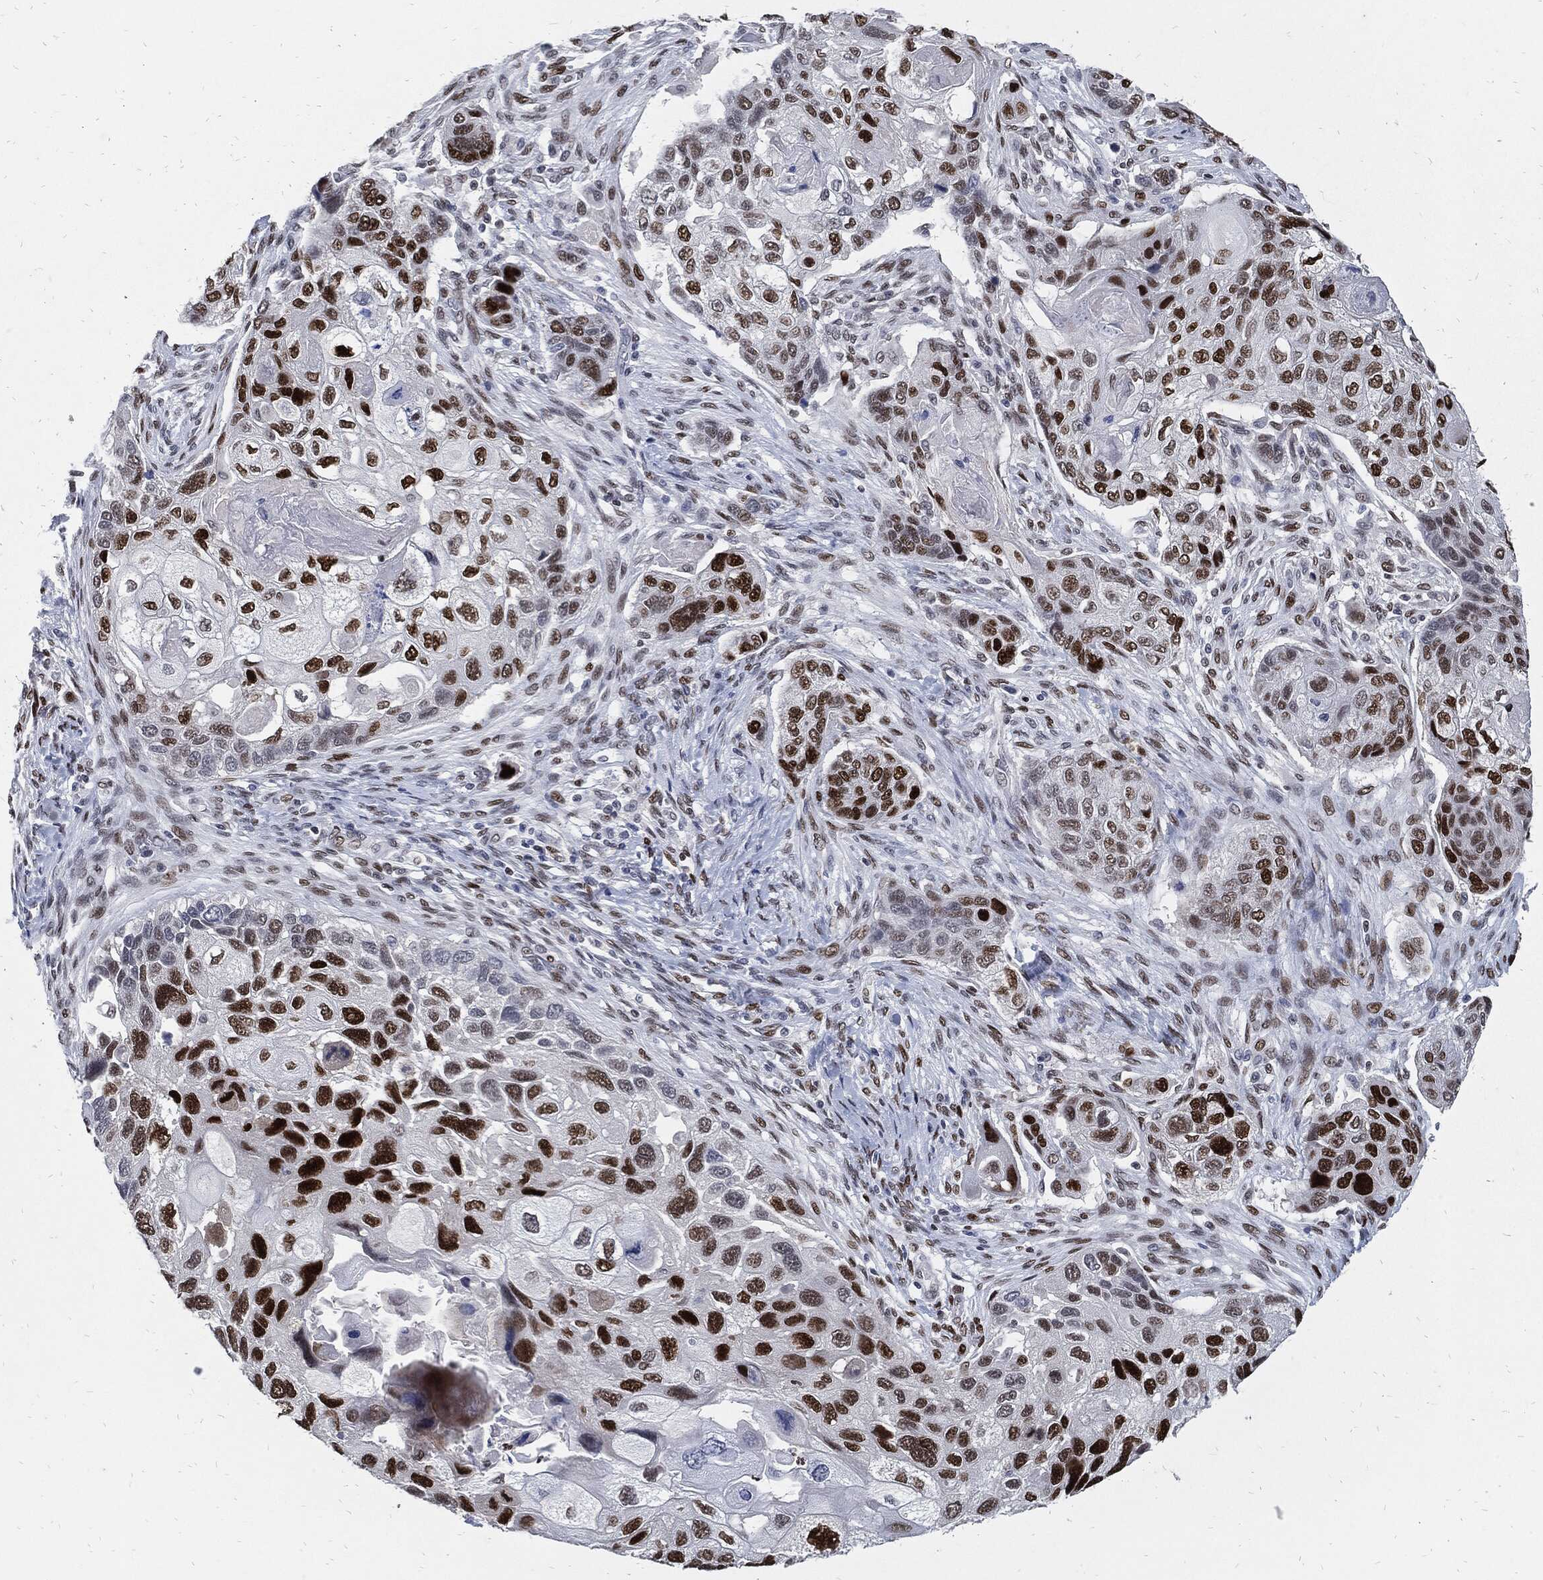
{"staining": {"intensity": "strong", "quantity": "25%-75%", "location": "nuclear"}, "tissue": "lung cancer", "cell_type": "Tumor cells", "image_type": "cancer", "snomed": [{"axis": "morphology", "description": "Normal tissue, NOS"}, {"axis": "morphology", "description": "Squamous cell carcinoma, NOS"}, {"axis": "topography", "description": "Bronchus"}, {"axis": "topography", "description": "Lung"}], "caption": "Approximately 25%-75% of tumor cells in human squamous cell carcinoma (lung) exhibit strong nuclear protein staining as visualized by brown immunohistochemical staining.", "gene": "JUN", "patient": {"sex": "male", "age": 69}}